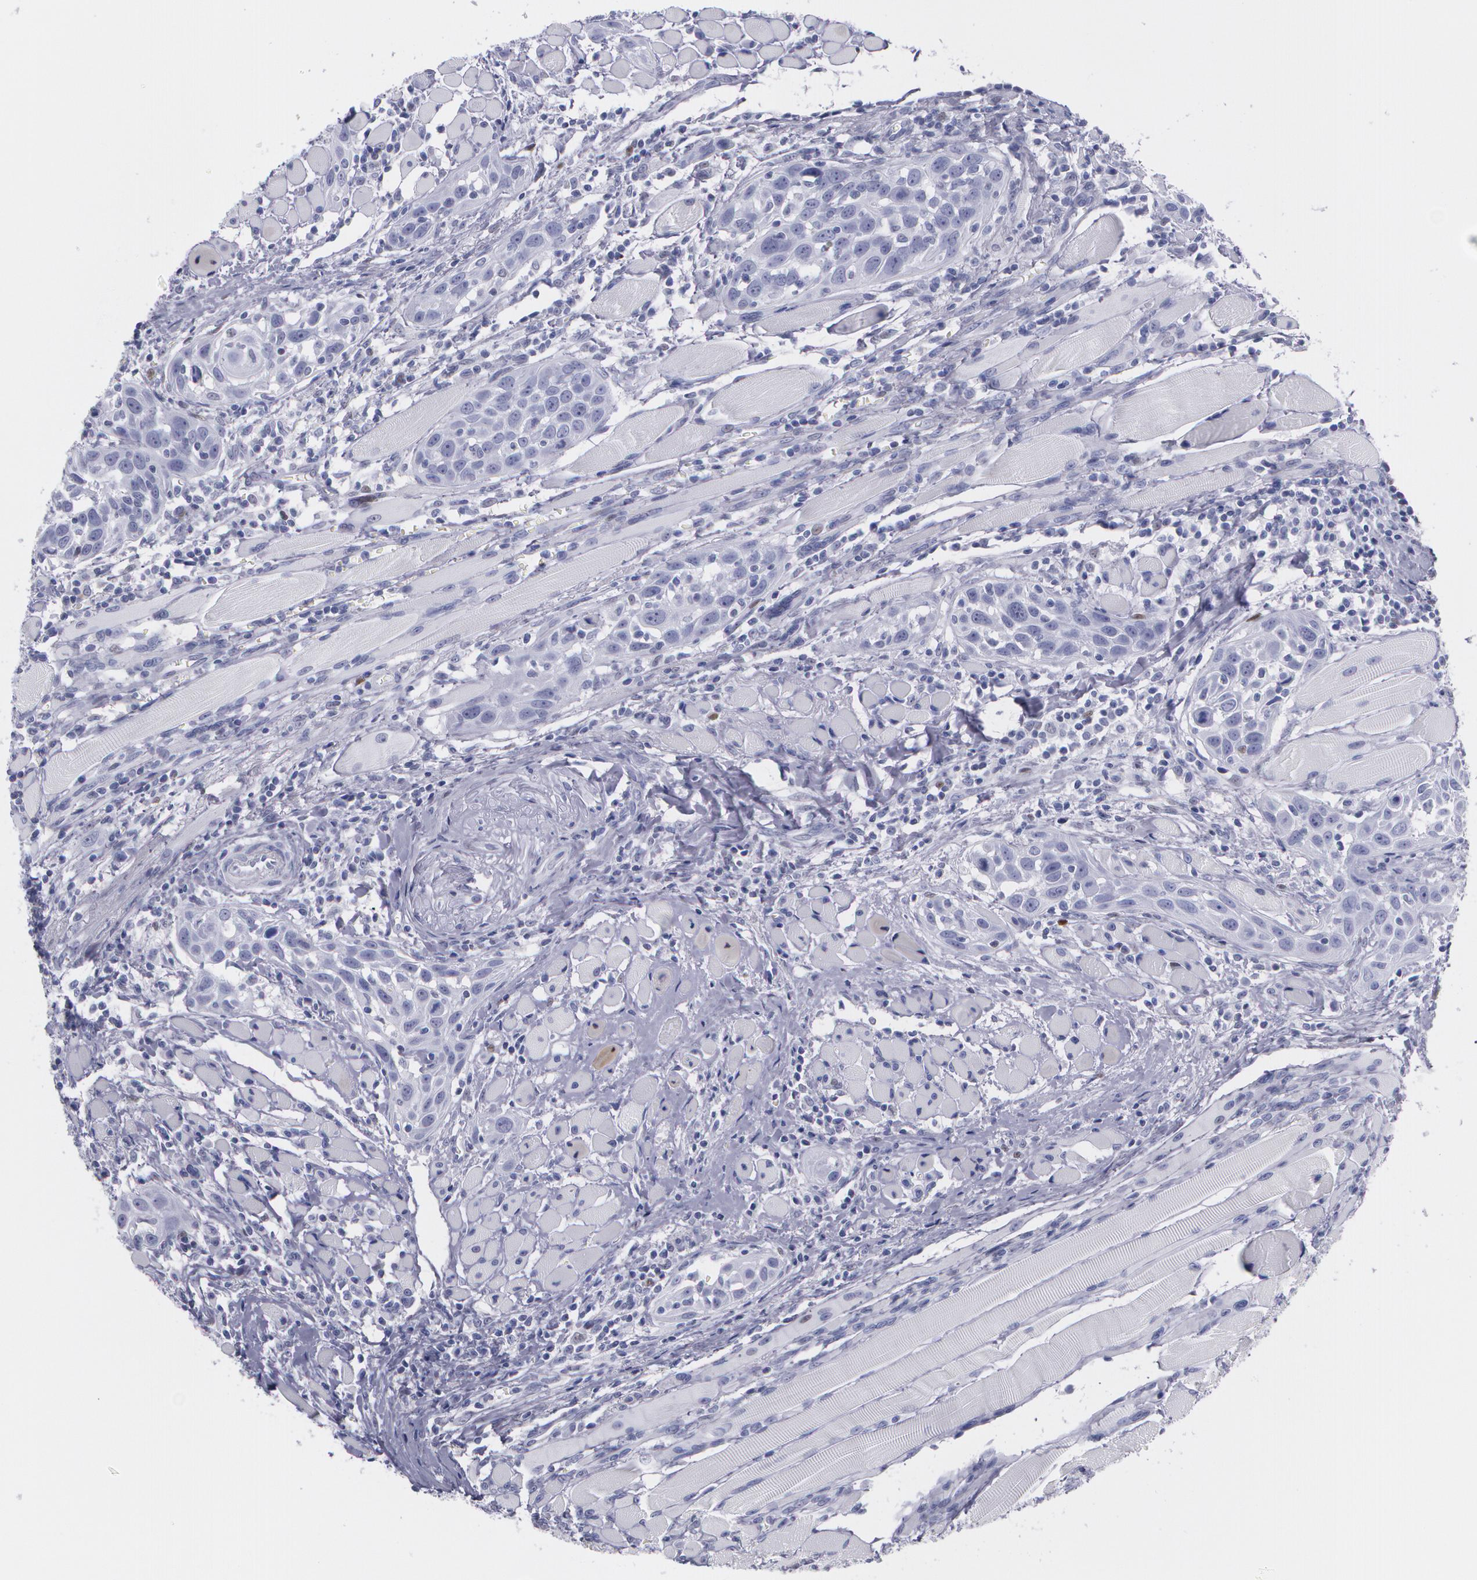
{"staining": {"intensity": "negative", "quantity": "none", "location": "none"}, "tissue": "head and neck cancer", "cell_type": "Tumor cells", "image_type": "cancer", "snomed": [{"axis": "morphology", "description": "Squamous cell carcinoma, NOS"}, {"axis": "topography", "description": "Oral tissue"}, {"axis": "topography", "description": "Head-Neck"}], "caption": "Immunohistochemistry (IHC) photomicrograph of neoplastic tissue: human head and neck cancer stained with DAB (3,3'-diaminobenzidine) exhibits no significant protein expression in tumor cells.", "gene": "TP53", "patient": {"sex": "female", "age": 50}}